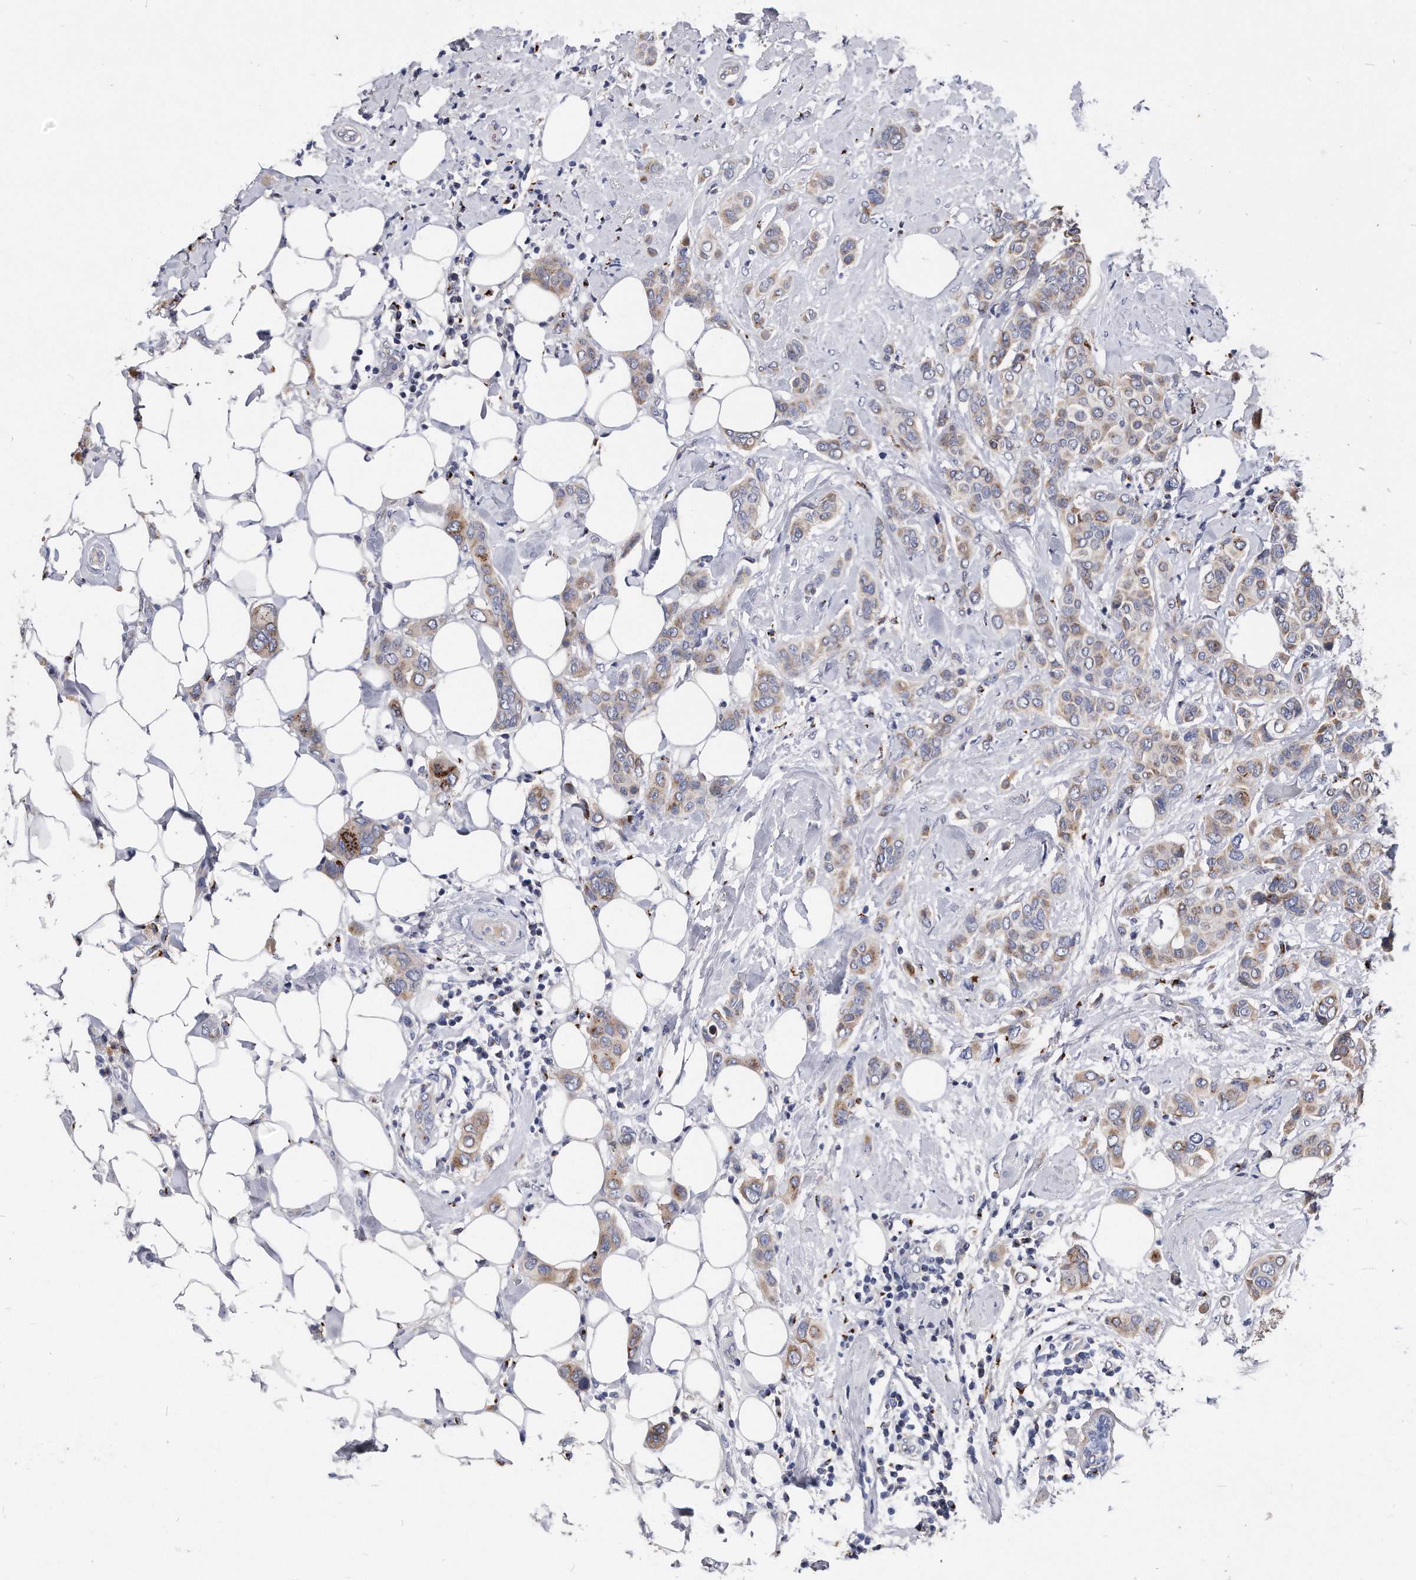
{"staining": {"intensity": "weak", "quantity": ">75%", "location": "cytoplasmic/membranous"}, "tissue": "breast cancer", "cell_type": "Tumor cells", "image_type": "cancer", "snomed": [{"axis": "morphology", "description": "Lobular carcinoma"}, {"axis": "topography", "description": "Breast"}], "caption": "Human breast cancer (lobular carcinoma) stained with a brown dye reveals weak cytoplasmic/membranous positive staining in approximately >75% of tumor cells.", "gene": "MGAT4A", "patient": {"sex": "female", "age": 51}}